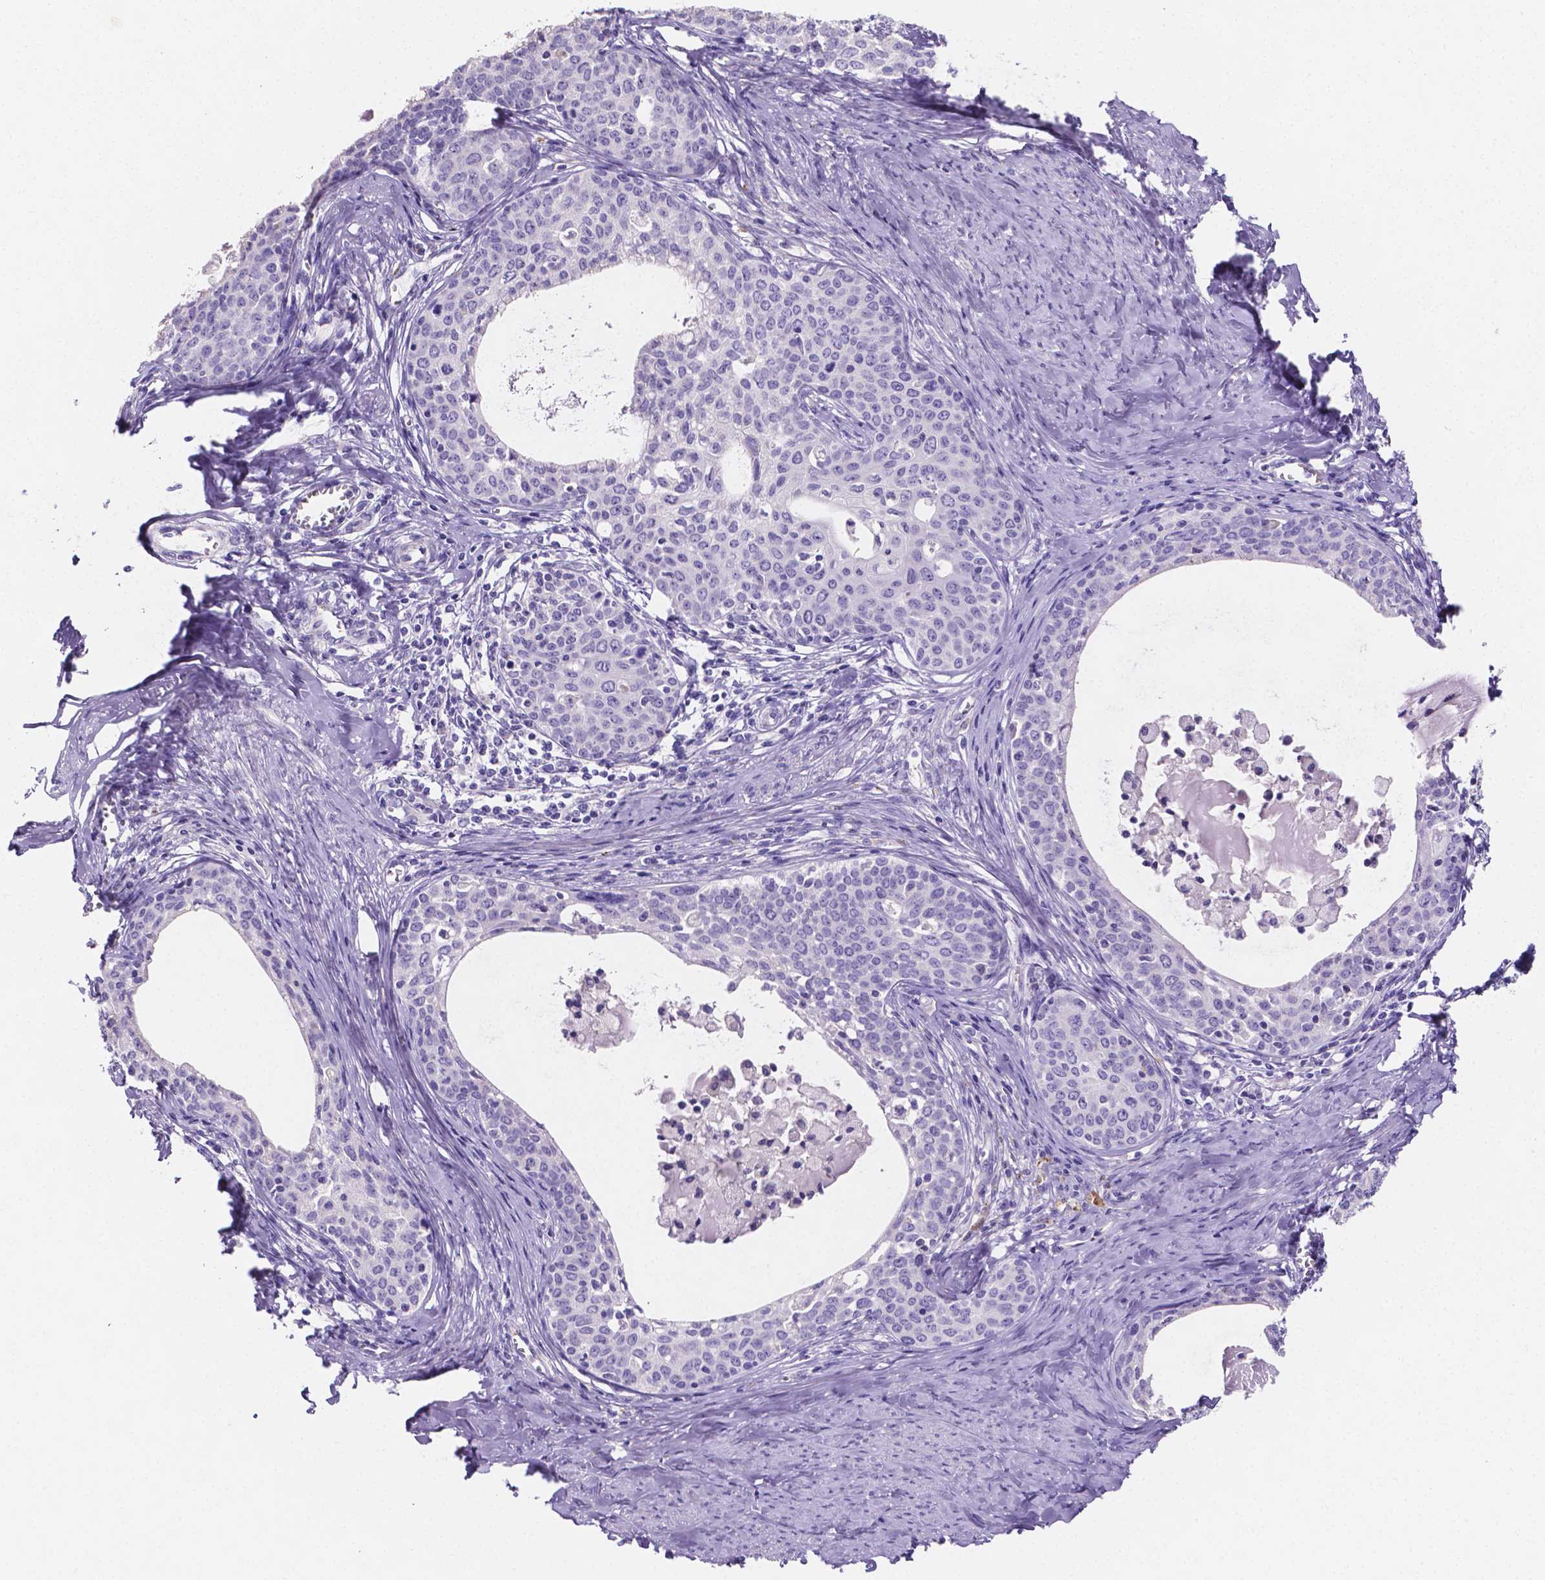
{"staining": {"intensity": "negative", "quantity": "none", "location": "none"}, "tissue": "breast cancer", "cell_type": "Tumor cells", "image_type": "cancer", "snomed": [{"axis": "morphology", "description": "Duct carcinoma"}, {"axis": "topography", "description": "Breast"}], "caption": "Tumor cells are negative for protein expression in human breast intraductal carcinoma.", "gene": "NRGN", "patient": {"sex": "female", "age": 80}}